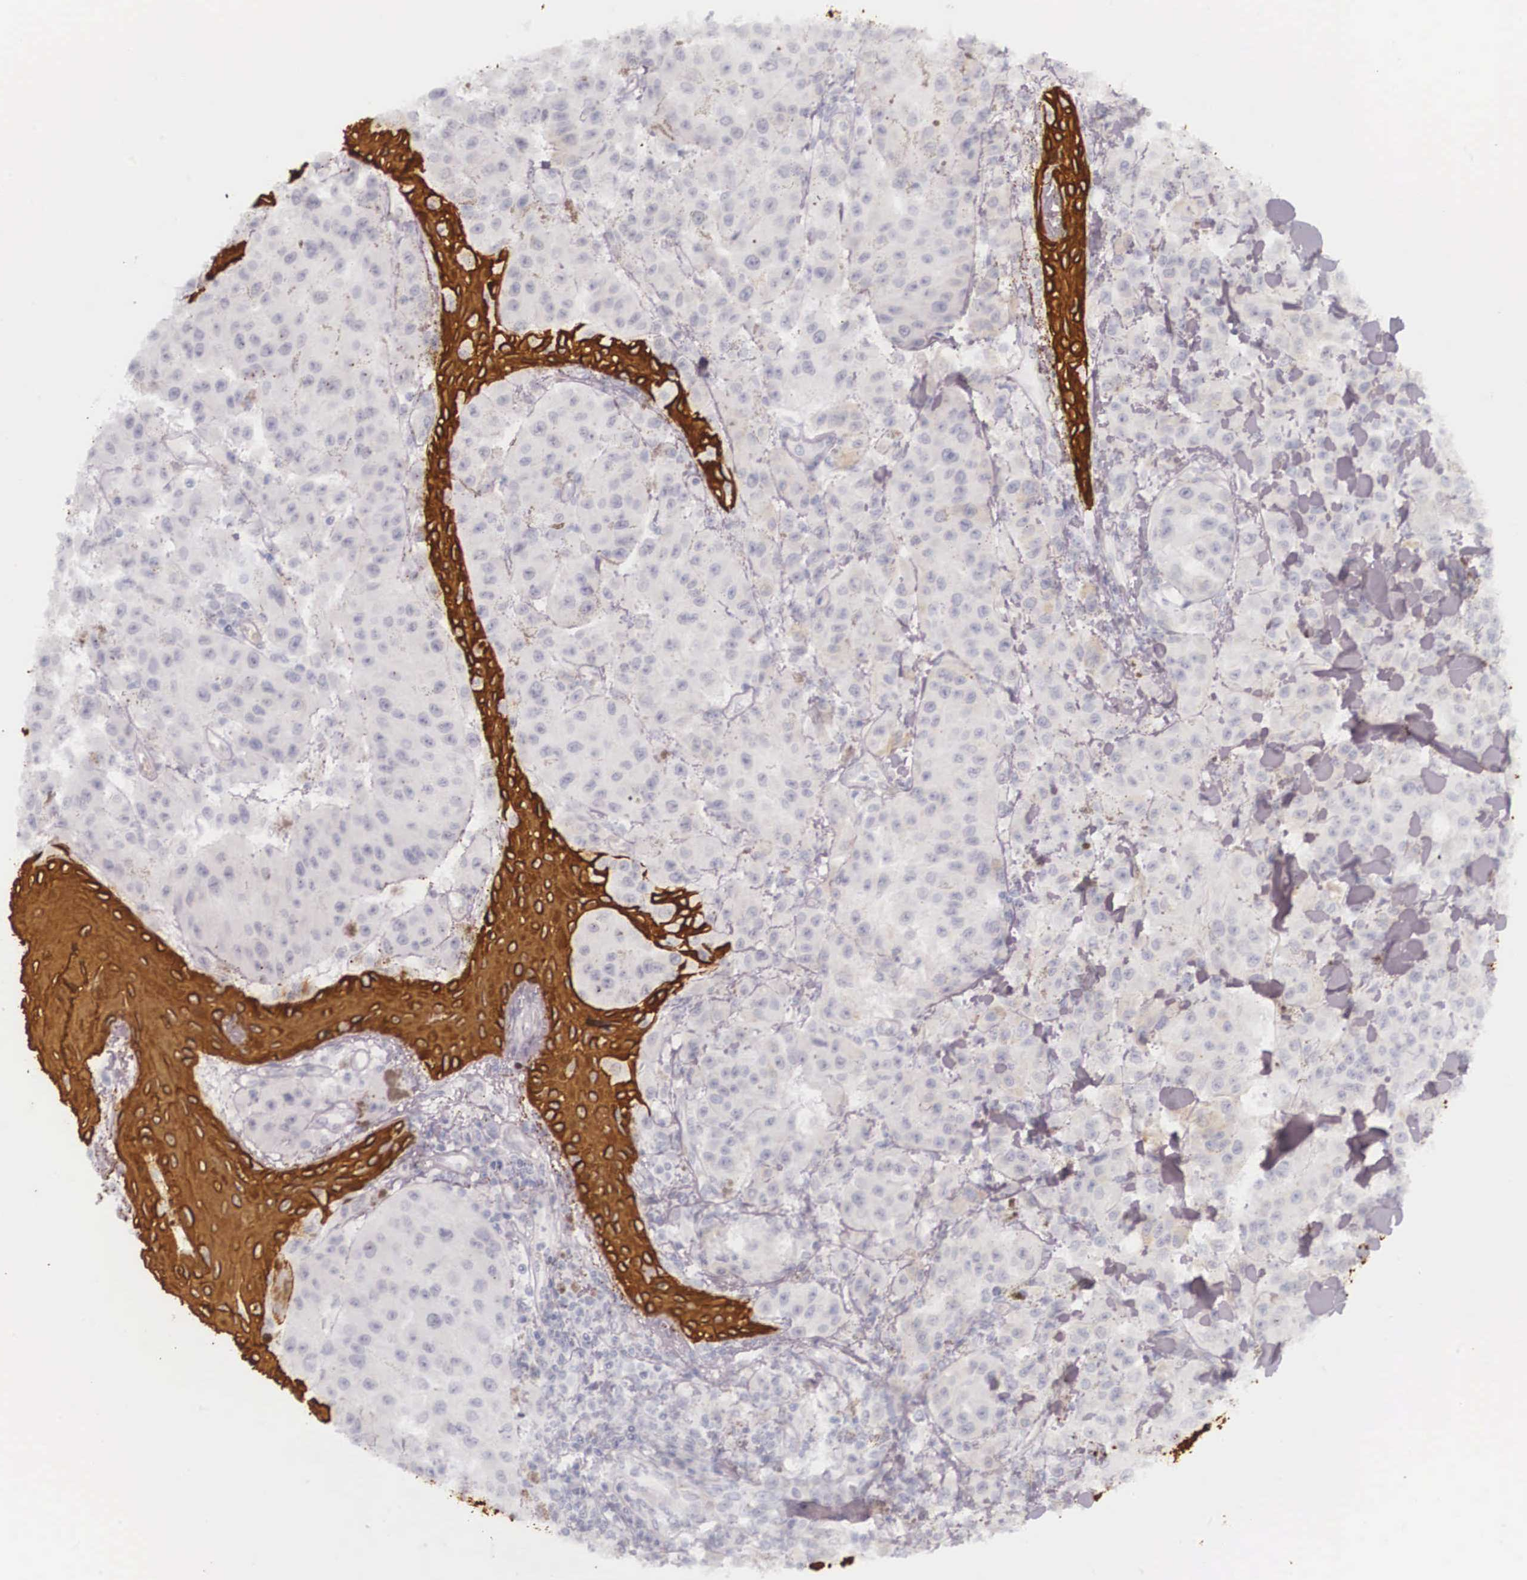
{"staining": {"intensity": "negative", "quantity": "none", "location": "none"}, "tissue": "melanoma", "cell_type": "Tumor cells", "image_type": "cancer", "snomed": [{"axis": "morphology", "description": "Malignant melanoma, NOS"}, {"axis": "topography", "description": "Skin"}], "caption": "A high-resolution micrograph shows IHC staining of malignant melanoma, which displays no significant expression in tumor cells.", "gene": "KRT14", "patient": {"sex": "female", "age": 64}}